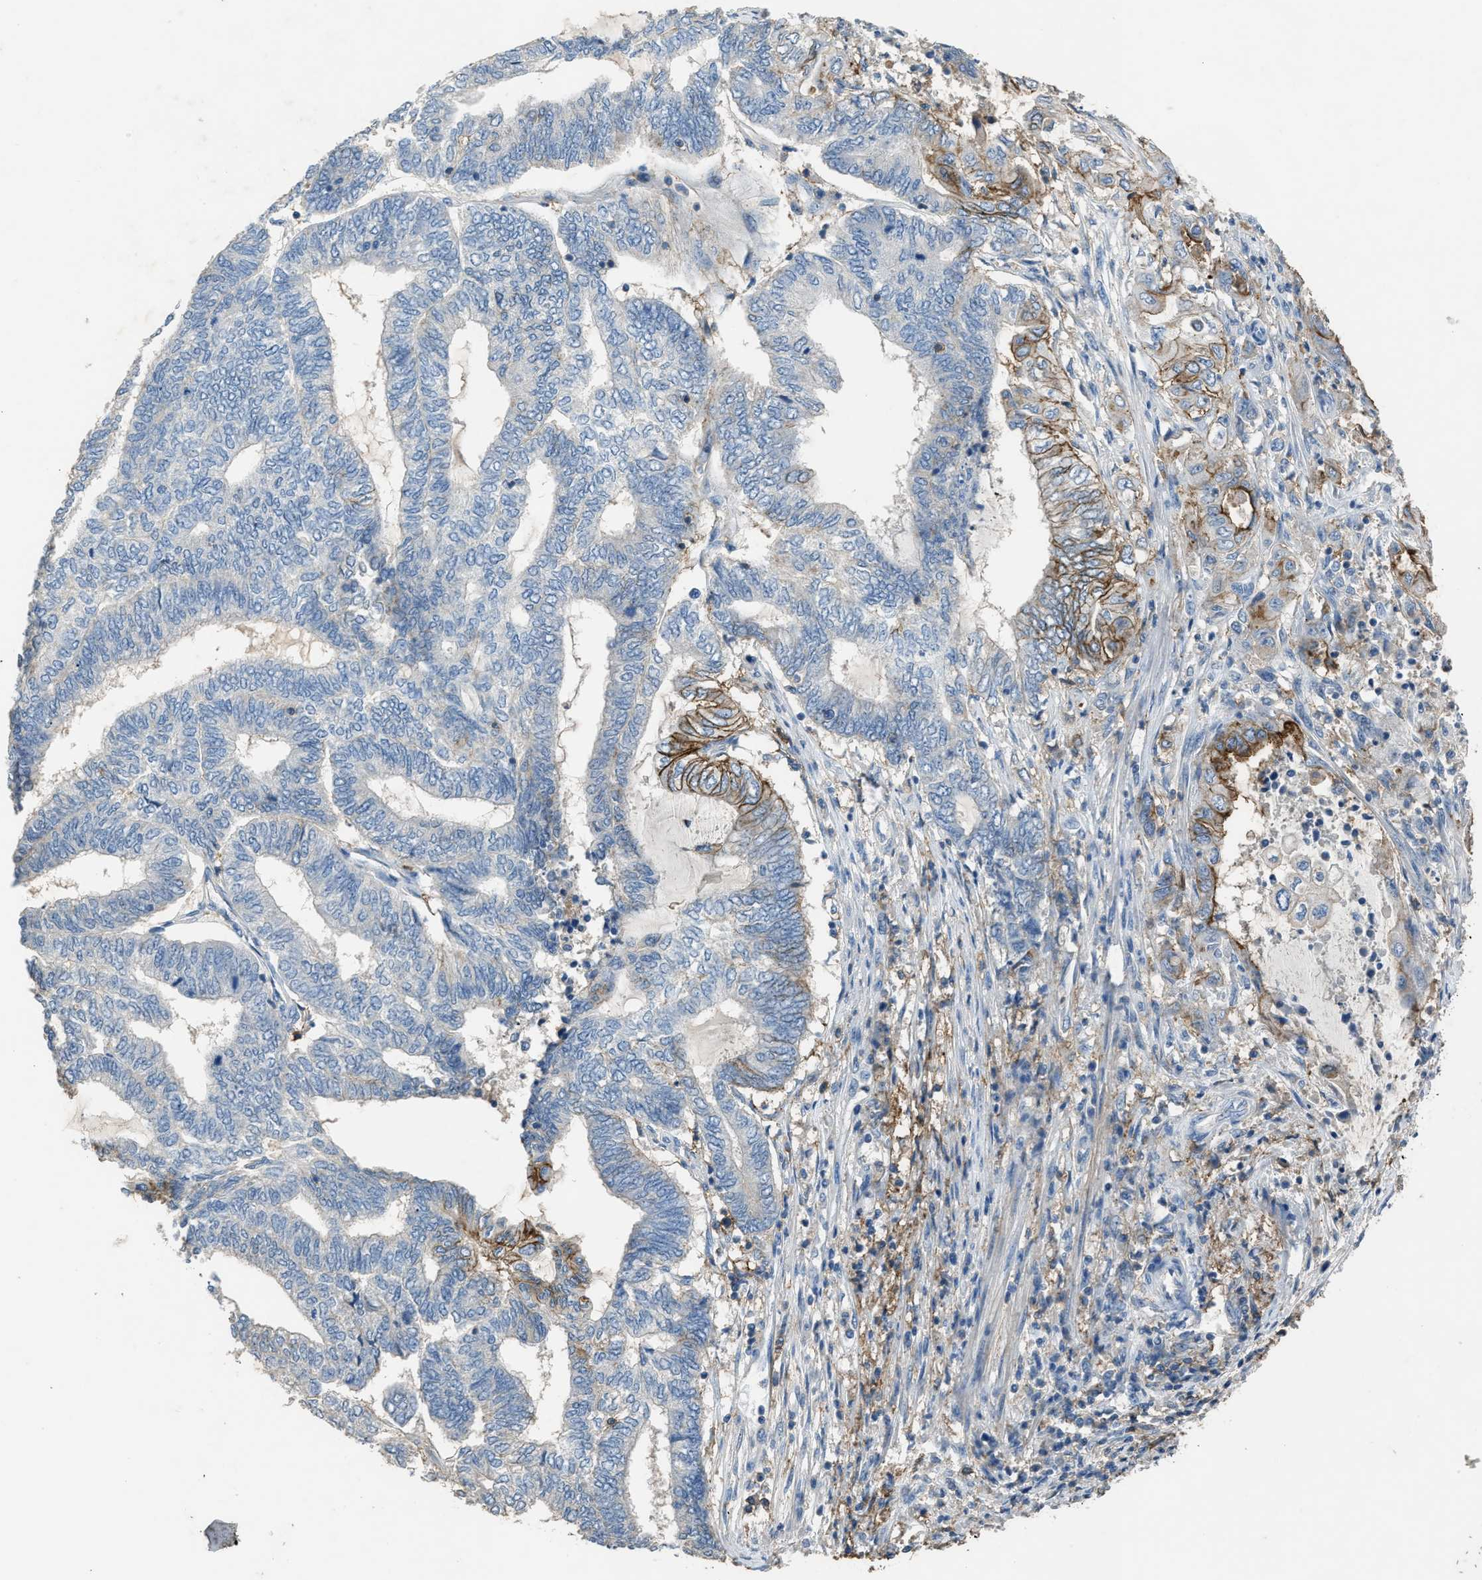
{"staining": {"intensity": "strong", "quantity": "<25%", "location": "cytoplasmic/membranous"}, "tissue": "endometrial cancer", "cell_type": "Tumor cells", "image_type": "cancer", "snomed": [{"axis": "morphology", "description": "Adenocarcinoma, NOS"}, {"axis": "topography", "description": "Uterus"}, {"axis": "topography", "description": "Endometrium"}], "caption": "Human endometrial cancer stained with a brown dye shows strong cytoplasmic/membranous positive staining in approximately <25% of tumor cells.", "gene": "OR51E1", "patient": {"sex": "female", "age": 70}}